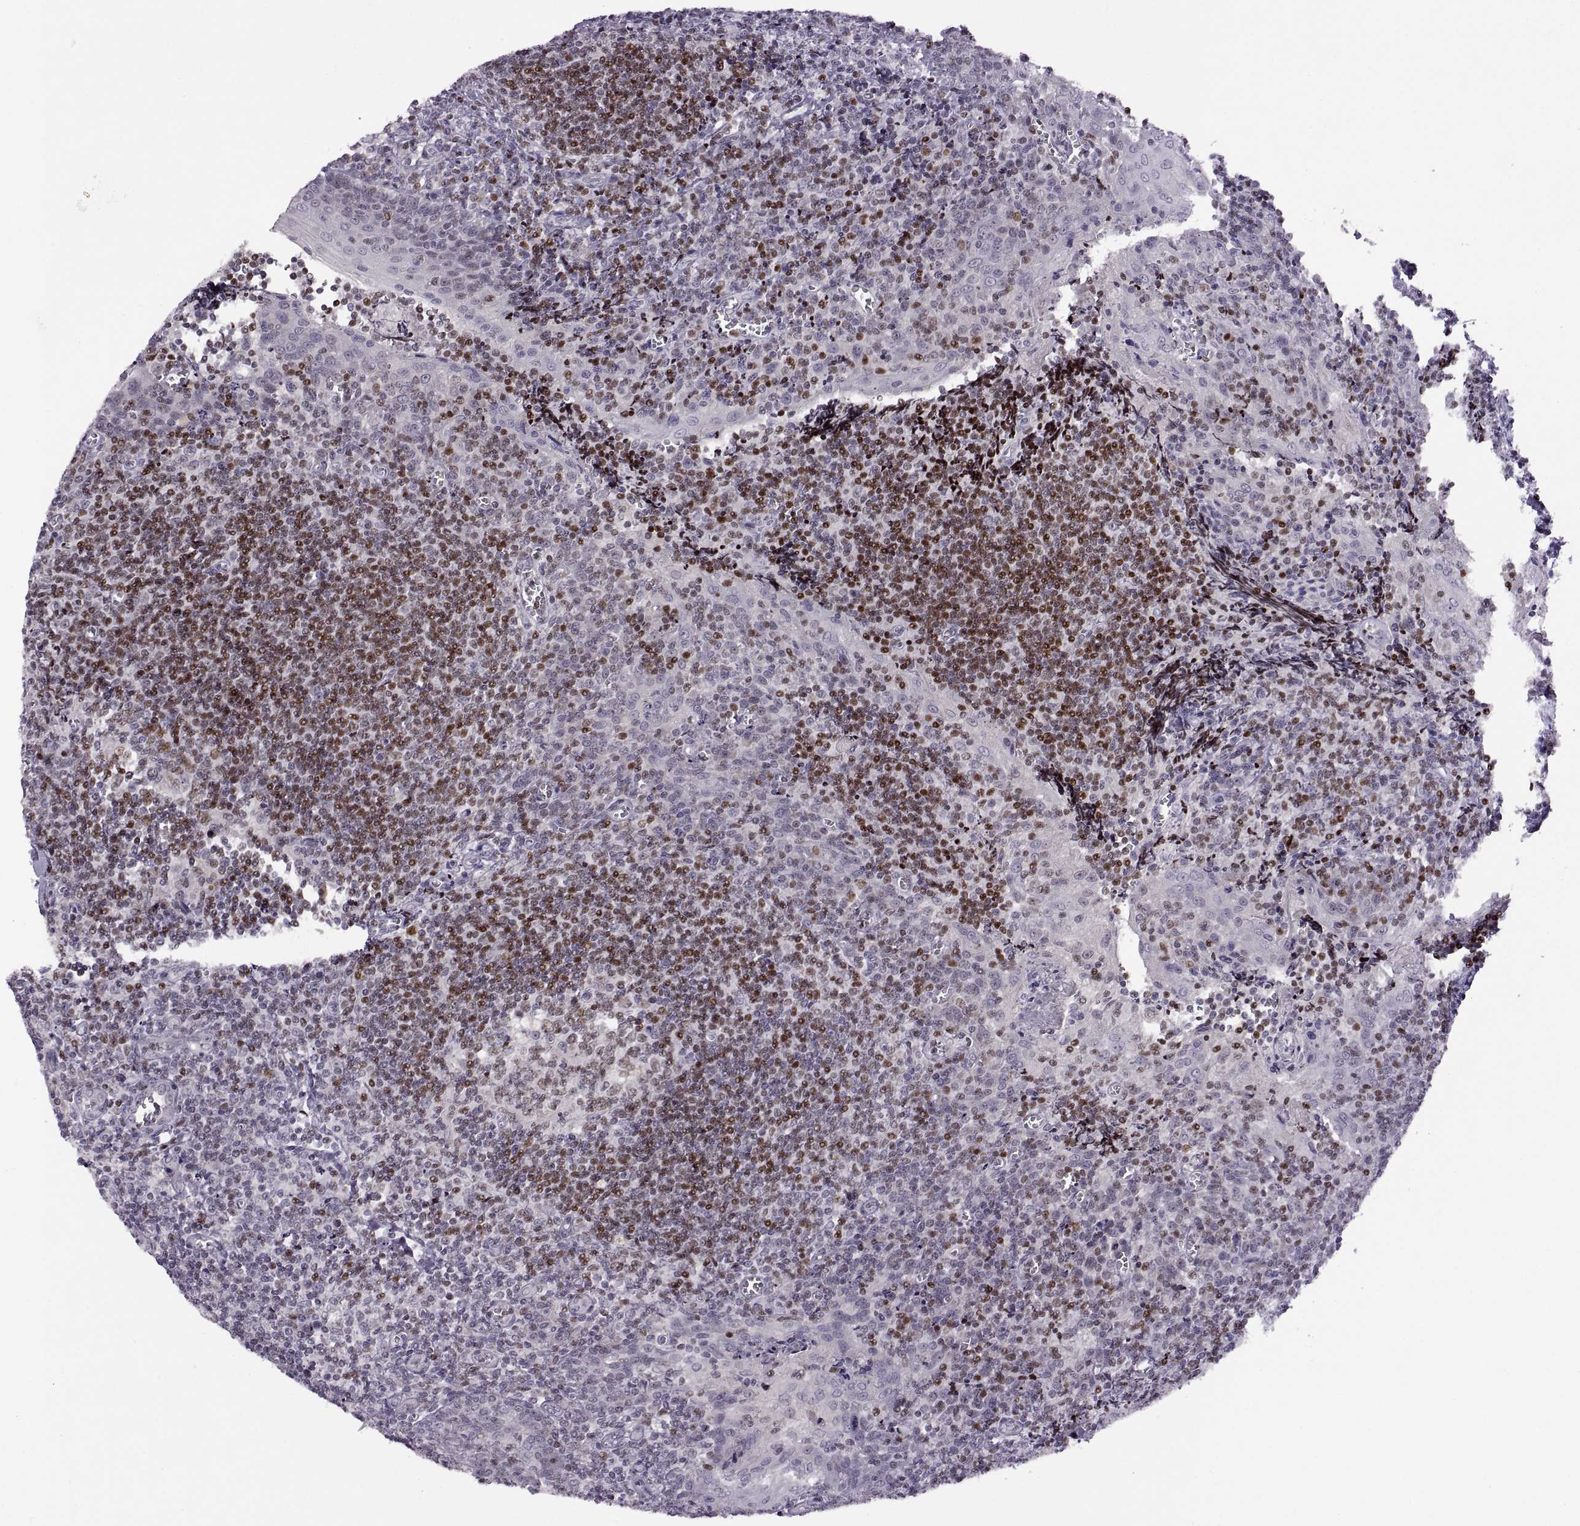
{"staining": {"intensity": "strong", "quantity": ">75%", "location": "nuclear"}, "tissue": "tonsil", "cell_type": "Germinal center cells", "image_type": "normal", "snomed": [{"axis": "morphology", "description": "Normal tissue, NOS"}, {"axis": "morphology", "description": "Inflammation, NOS"}, {"axis": "topography", "description": "Tonsil"}], "caption": "Immunohistochemical staining of benign human tonsil shows >75% levels of strong nuclear protein expression in approximately >75% of germinal center cells.", "gene": "NEK2", "patient": {"sex": "female", "age": 31}}